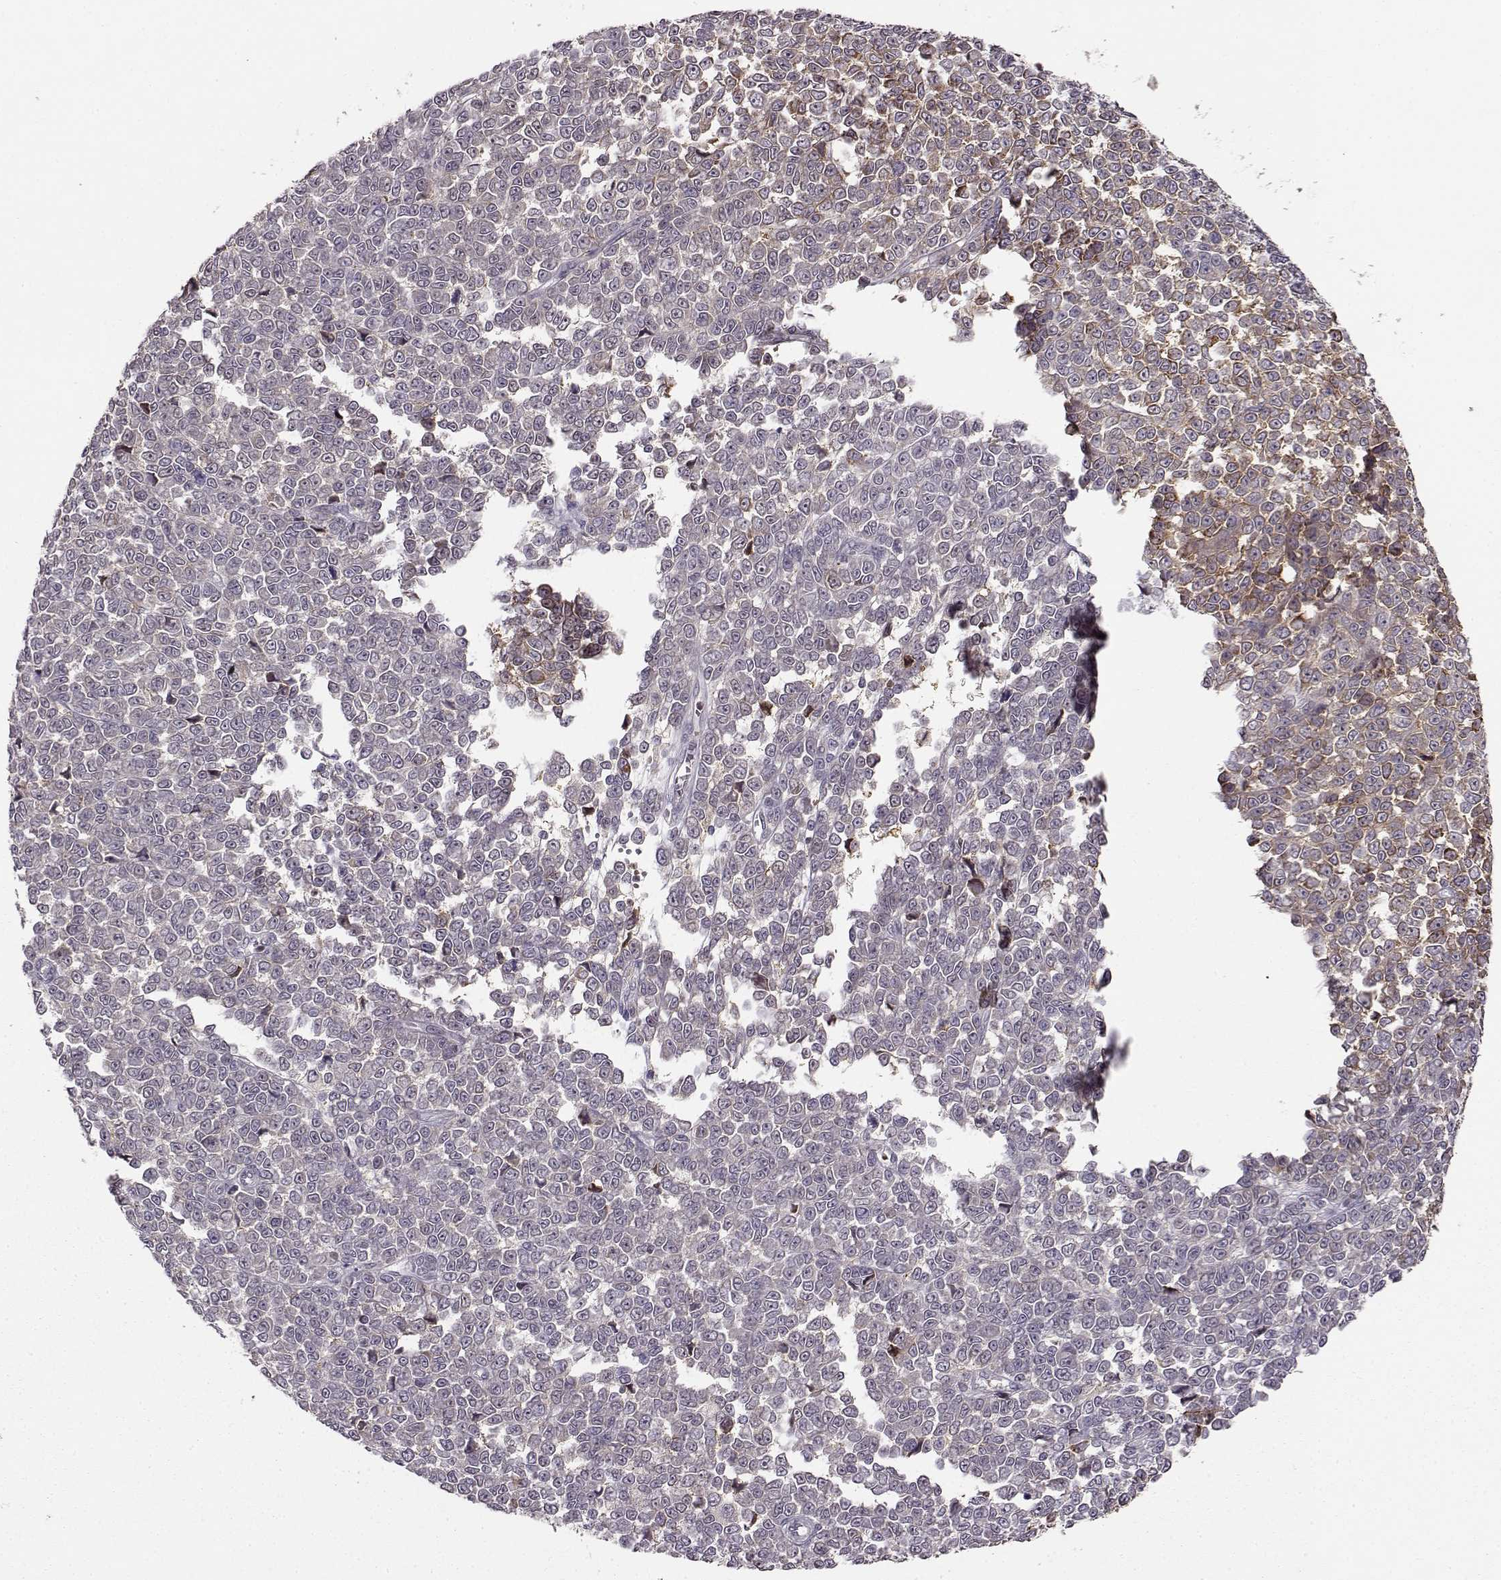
{"staining": {"intensity": "weak", "quantity": "25%-75%", "location": "cytoplasmic/membranous"}, "tissue": "melanoma", "cell_type": "Tumor cells", "image_type": "cancer", "snomed": [{"axis": "morphology", "description": "Malignant melanoma, NOS"}, {"axis": "topography", "description": "Skin"}], "caption": "Tumor cells display low levels of weak cytoplasmic/membranous expression in about 25%-75% of cells in human malignant melanoma.", "gene": "MFSD1", "patient": {"sex": "female", "age": 95}}